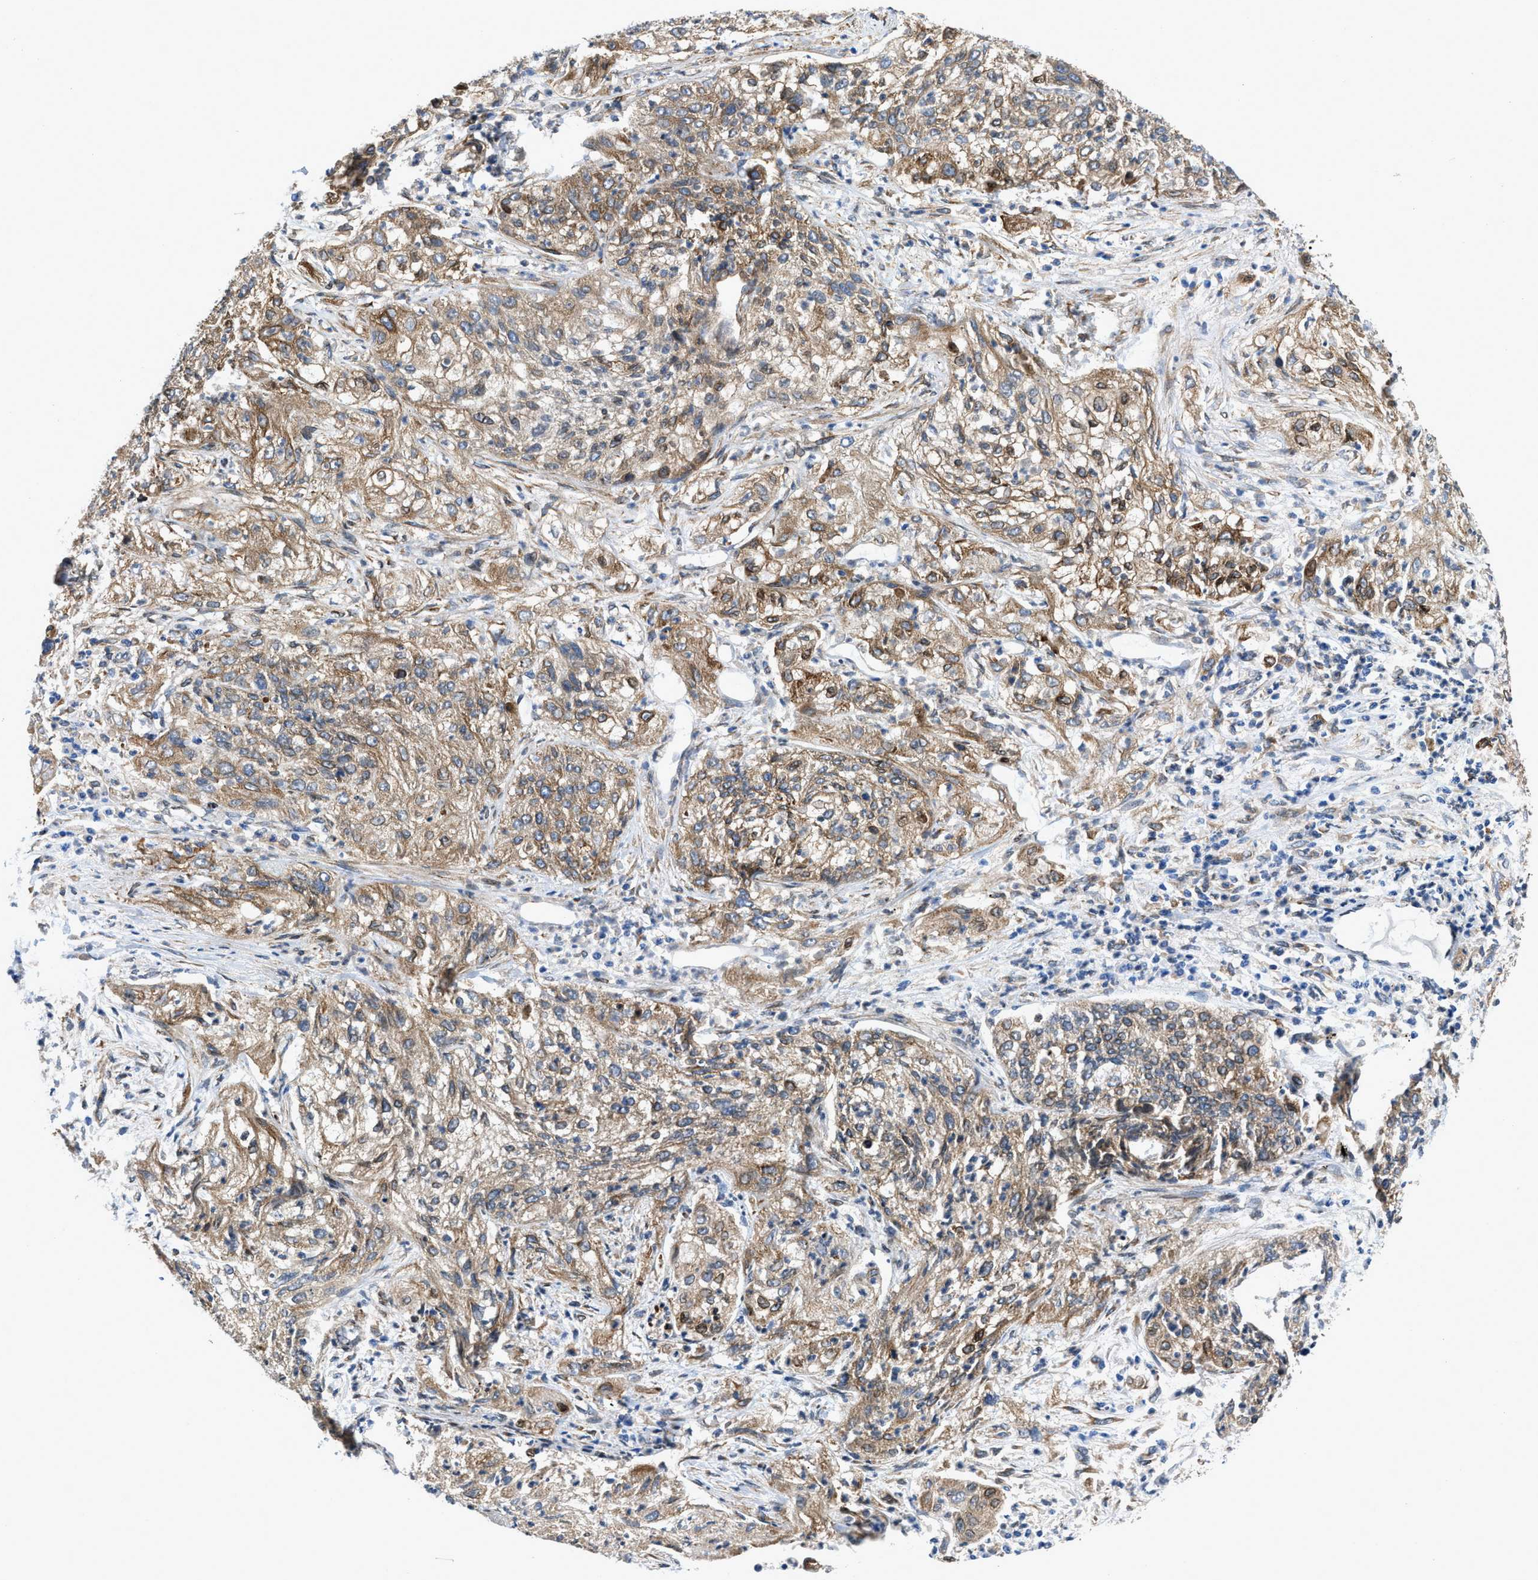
{"staining": {"intensity": "moderate", "quantity": ">75%", "location": "cytoplasmic/membranous"}, "tissue": "lung cancer", "cell_type": "Tumor cells", "image_type": "cancer", "snomed": [{"axis": "morphology", "description": "Inflammation, NOS"}, {"axis": "morphology", "description": "Squamous cell carcinoma, NOS"}, {"axis": "topography", "description": "Lymph node"}, {"axis": "topography", "description": "Soft tissue"}, {"axis": "topography", "description": "Lung"}], "caption": "This image shows IHC staining of lung cancer, with medium moderate cytoplasmic/membranous positivity in approximately >75% of tumor cells.", "gene": "ERLIN2", "patient": {"sex": "male", "age": 66}}